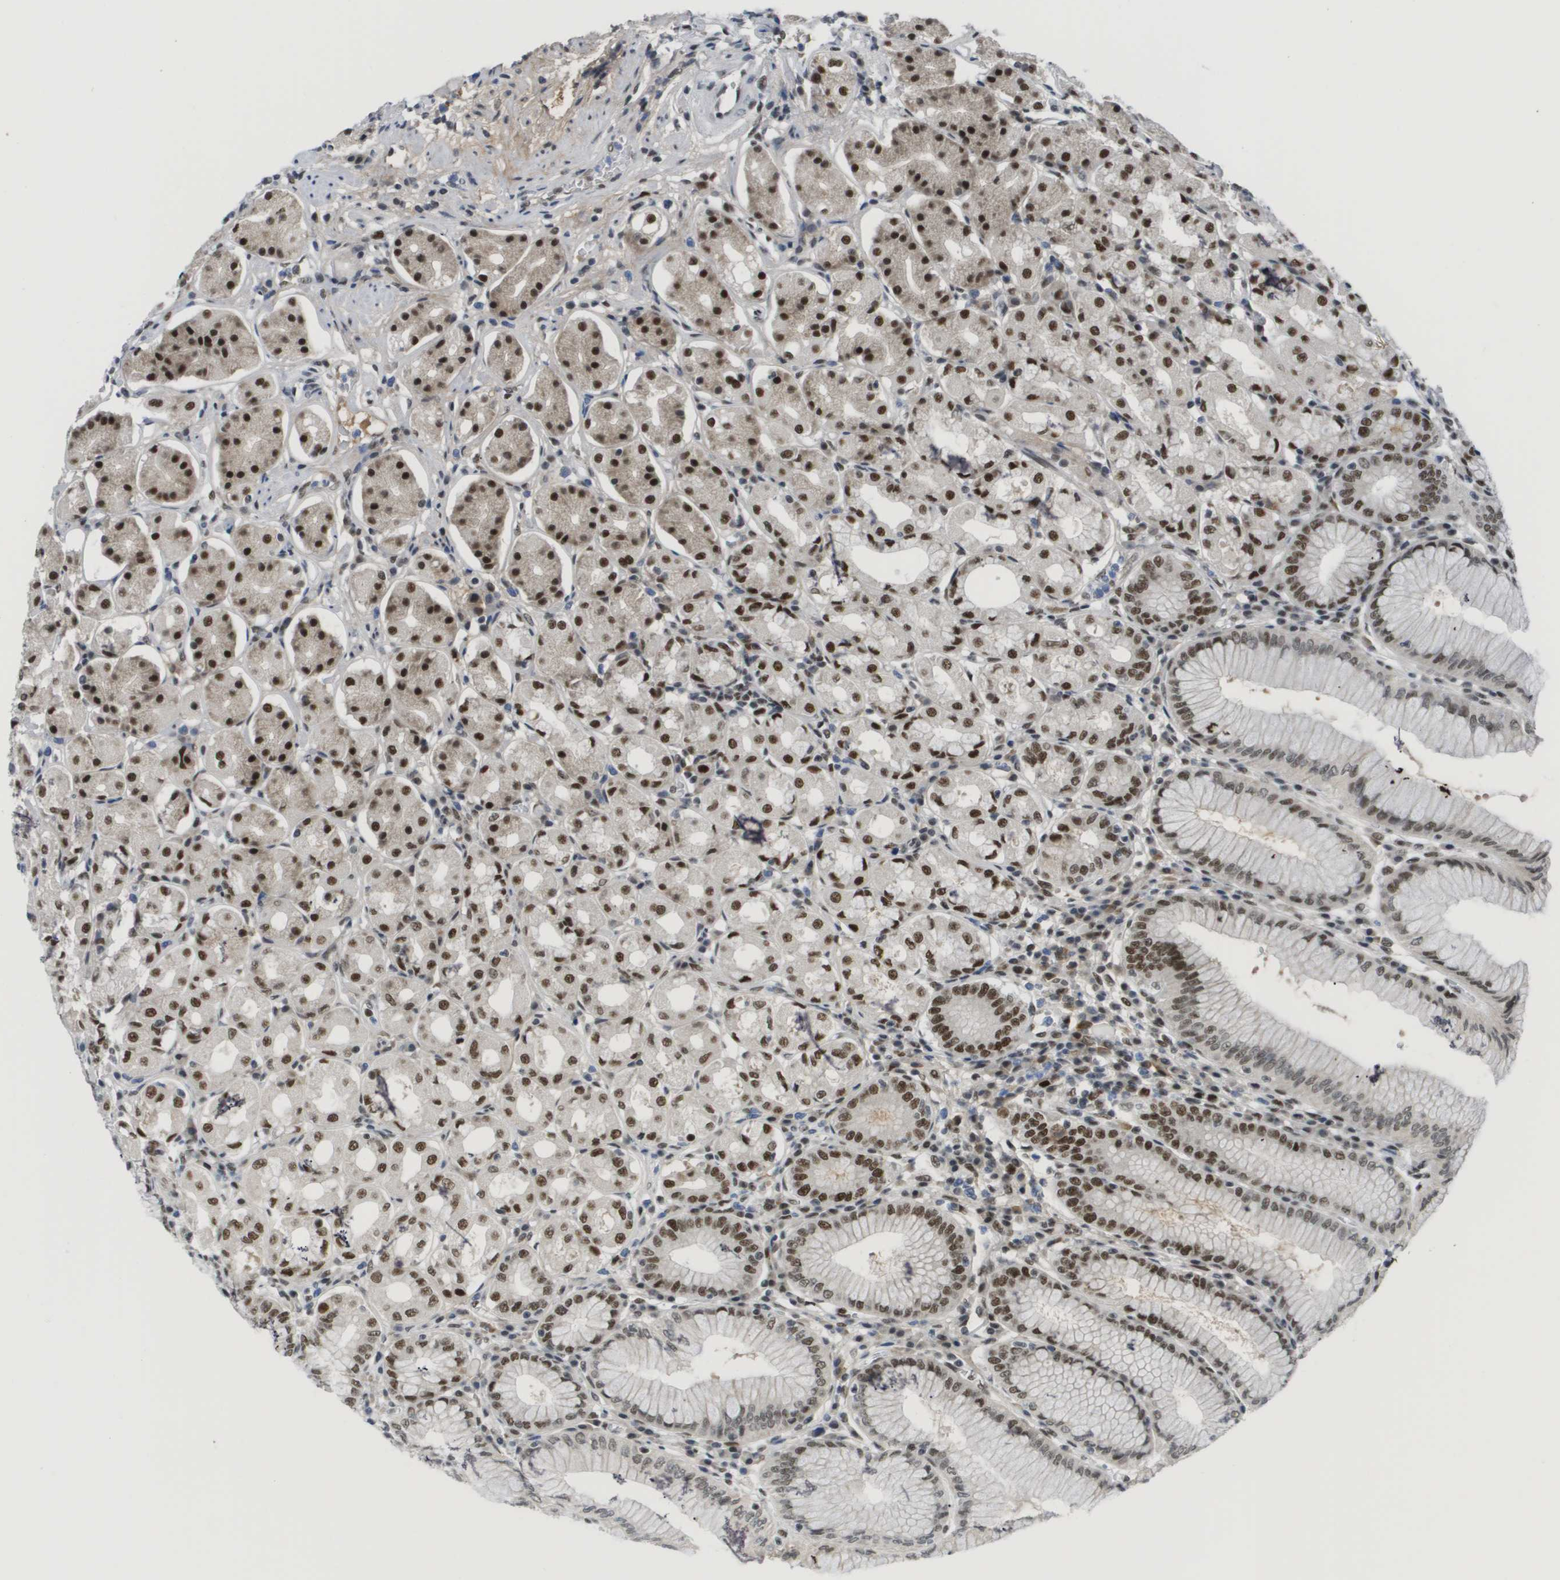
{"staining": {"intensity": "strong", "quantity": ">75%", "location": "nuclear"}, "tissue": "stomach", "cell_type": "Glandular cells", "image_type": "normal", "snomed": [{"axis": "morphology", "description": "Normal tissue, NOS"}, {"axis": "topography", "description": "Stomach"}, {"axis": "topography", "description": "Stomach, lower"}], "caption": "Immunohistochemistry (IHC) of unremarkable human stomach shows high levels of strong nuclear positivity in approximately >75% of glandular cells.", "gene": "SMARCAD1", "patient": {"sex": "female", "age": 56}}